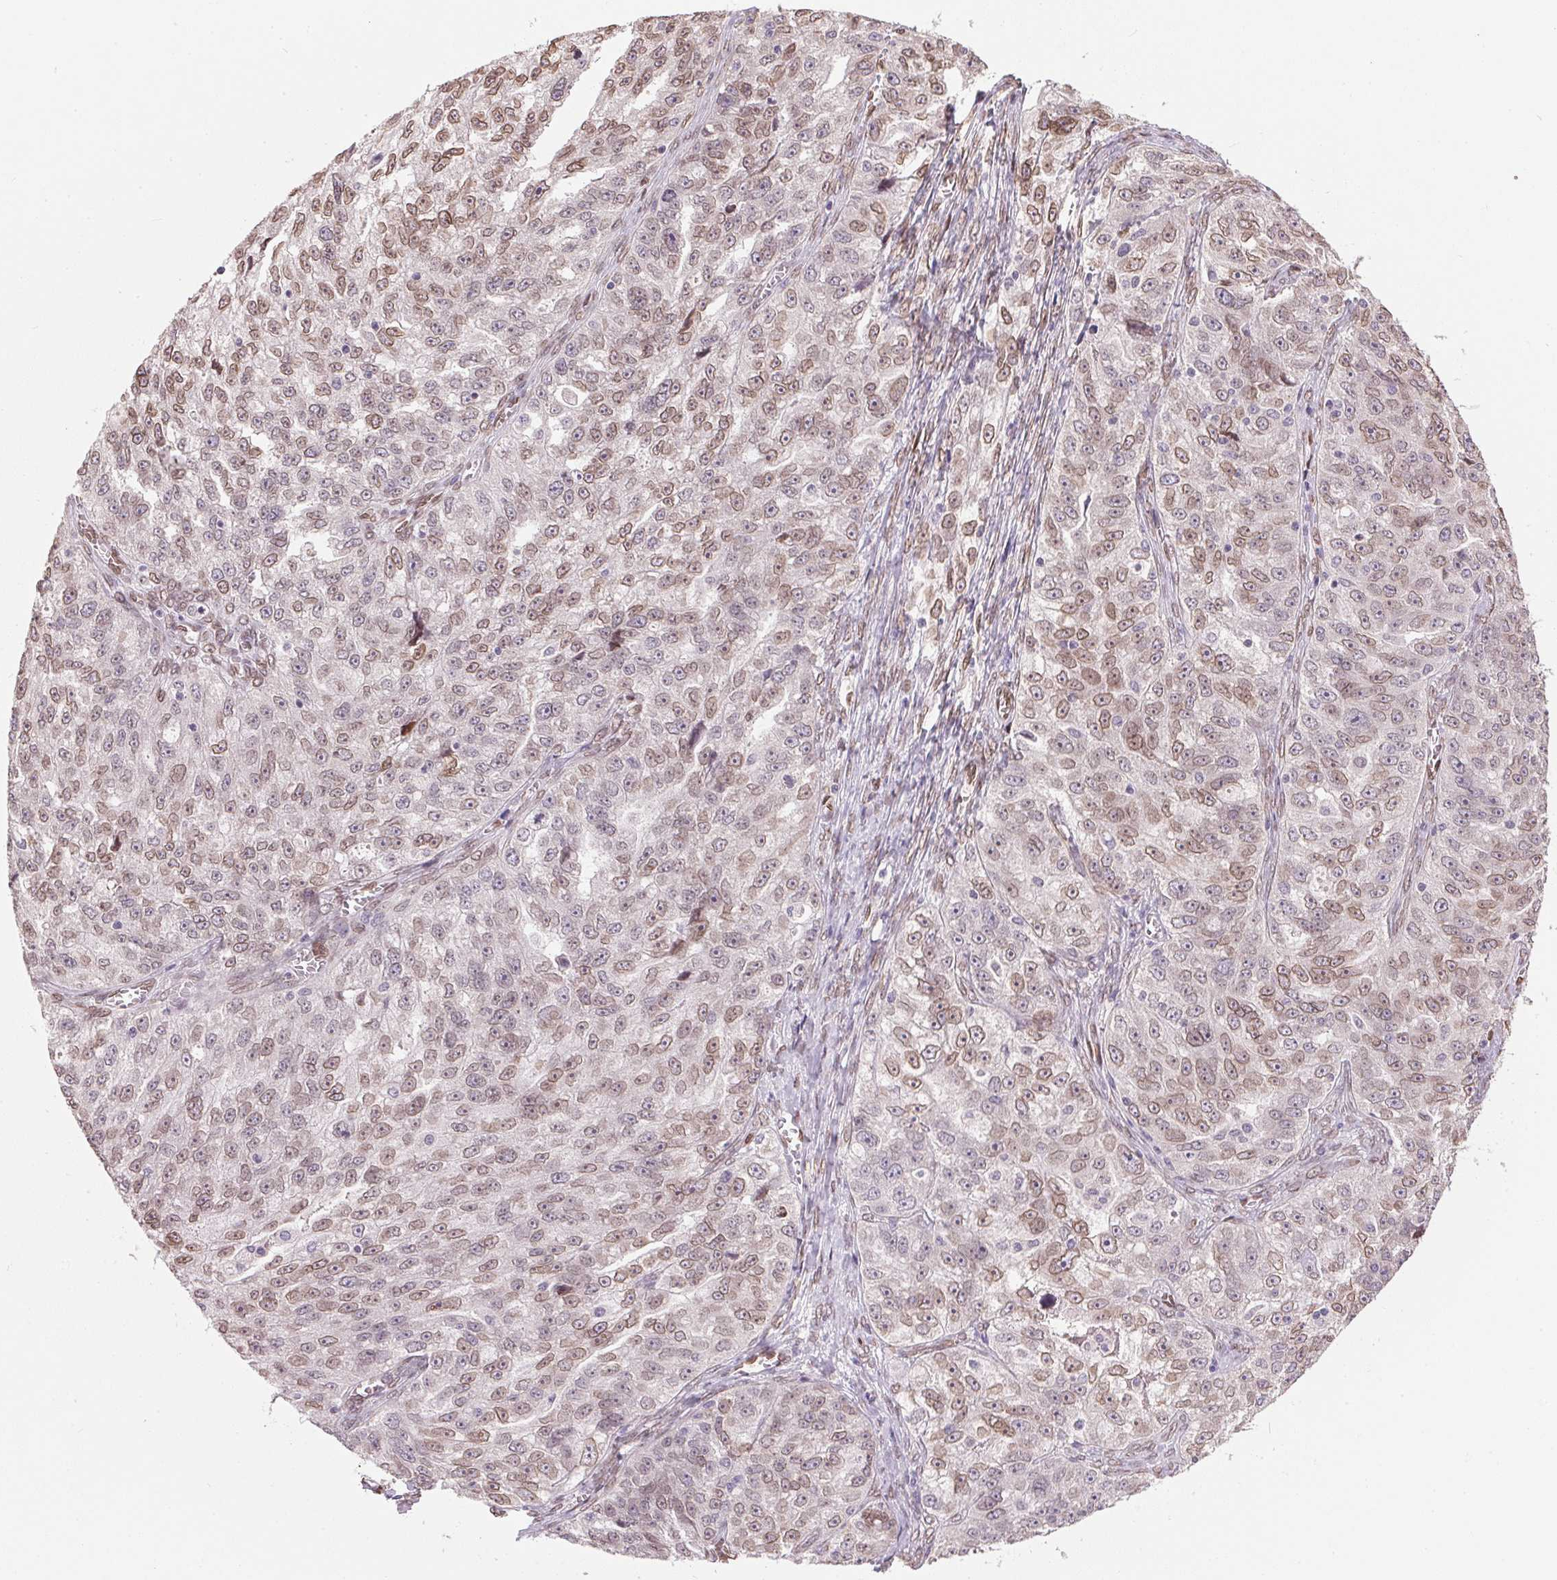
{"staining": {"intensity": "moderate", "quantity": "25%-75%", "location": "cytoplasmic/membranous,nuclear"}, "tissue": "ovarian cancer", "cell_type": "Tumor cells", "image_type": "cancer", "snomed": [{"axis": "morphology", "description": "Cystadenocarcinoma, serous, NOS"}, {"axis": "topography", "description": "Ovary"}], "caption": "An image of ovarian cancer stained for a protein reveals moderate cytoplasmic/membranous and nuclear brown staining in tumor cells.", "gene": "TMEM175", "patient": {"sex": "female", "age": 51}}